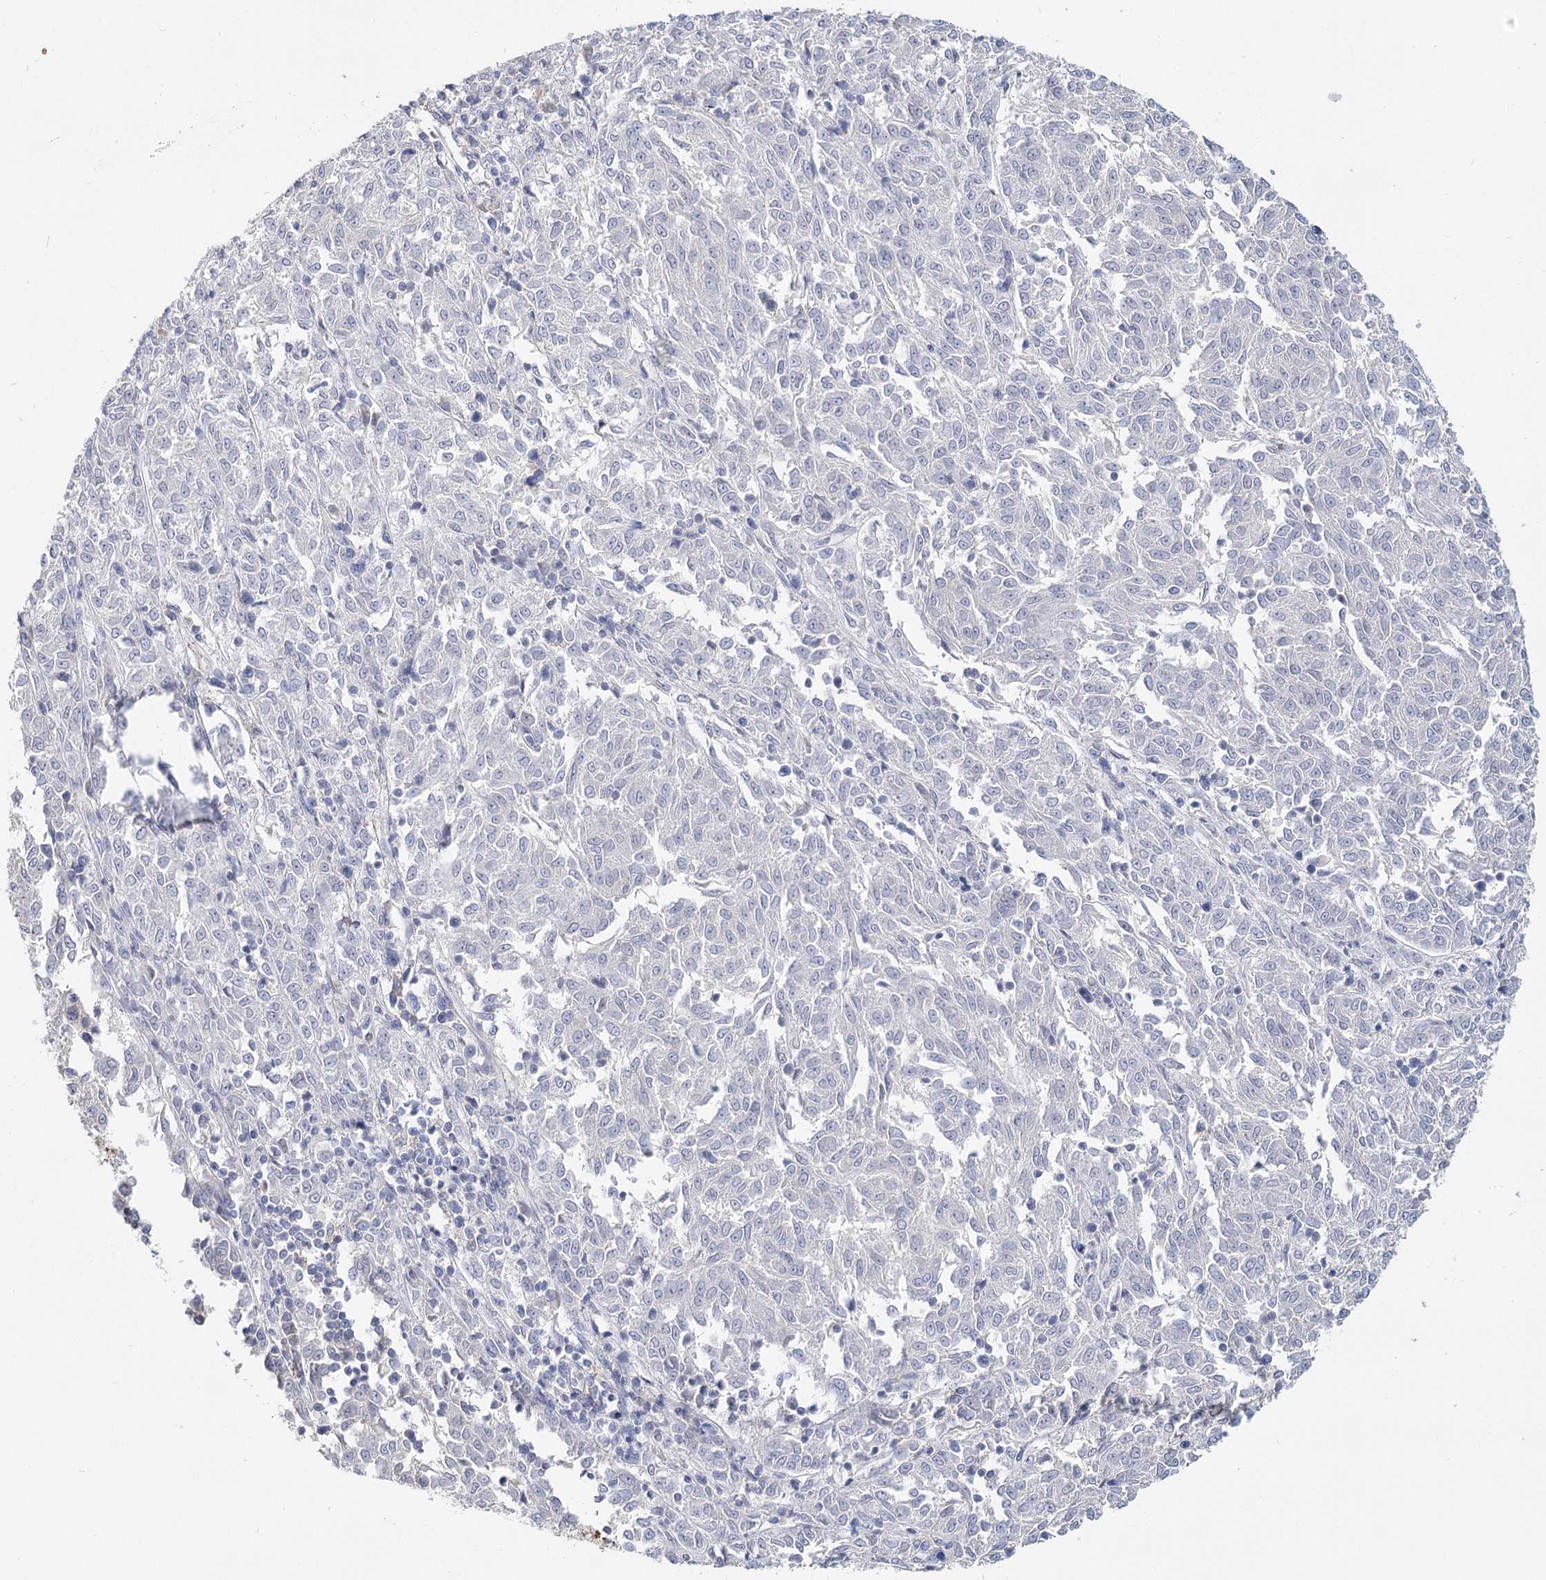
{"staining": {"intensity": "negative", "quantity": "none", "location": "none"}, "tissue": "melanoma", "cell_type": "Tumor cells", "image_type": "cancer", "snomed": [{"axis": "morphology", "description": "Malignant melanoma, NOS"}, {"axis": "topography", "description": "Skin"}], "caption": "Immunohistochemistry (IHC) of human melanoma displays no expression in tumor cells.", "gene": "ARHGAP44", "patient": {"sex": "female", "age": 72}}